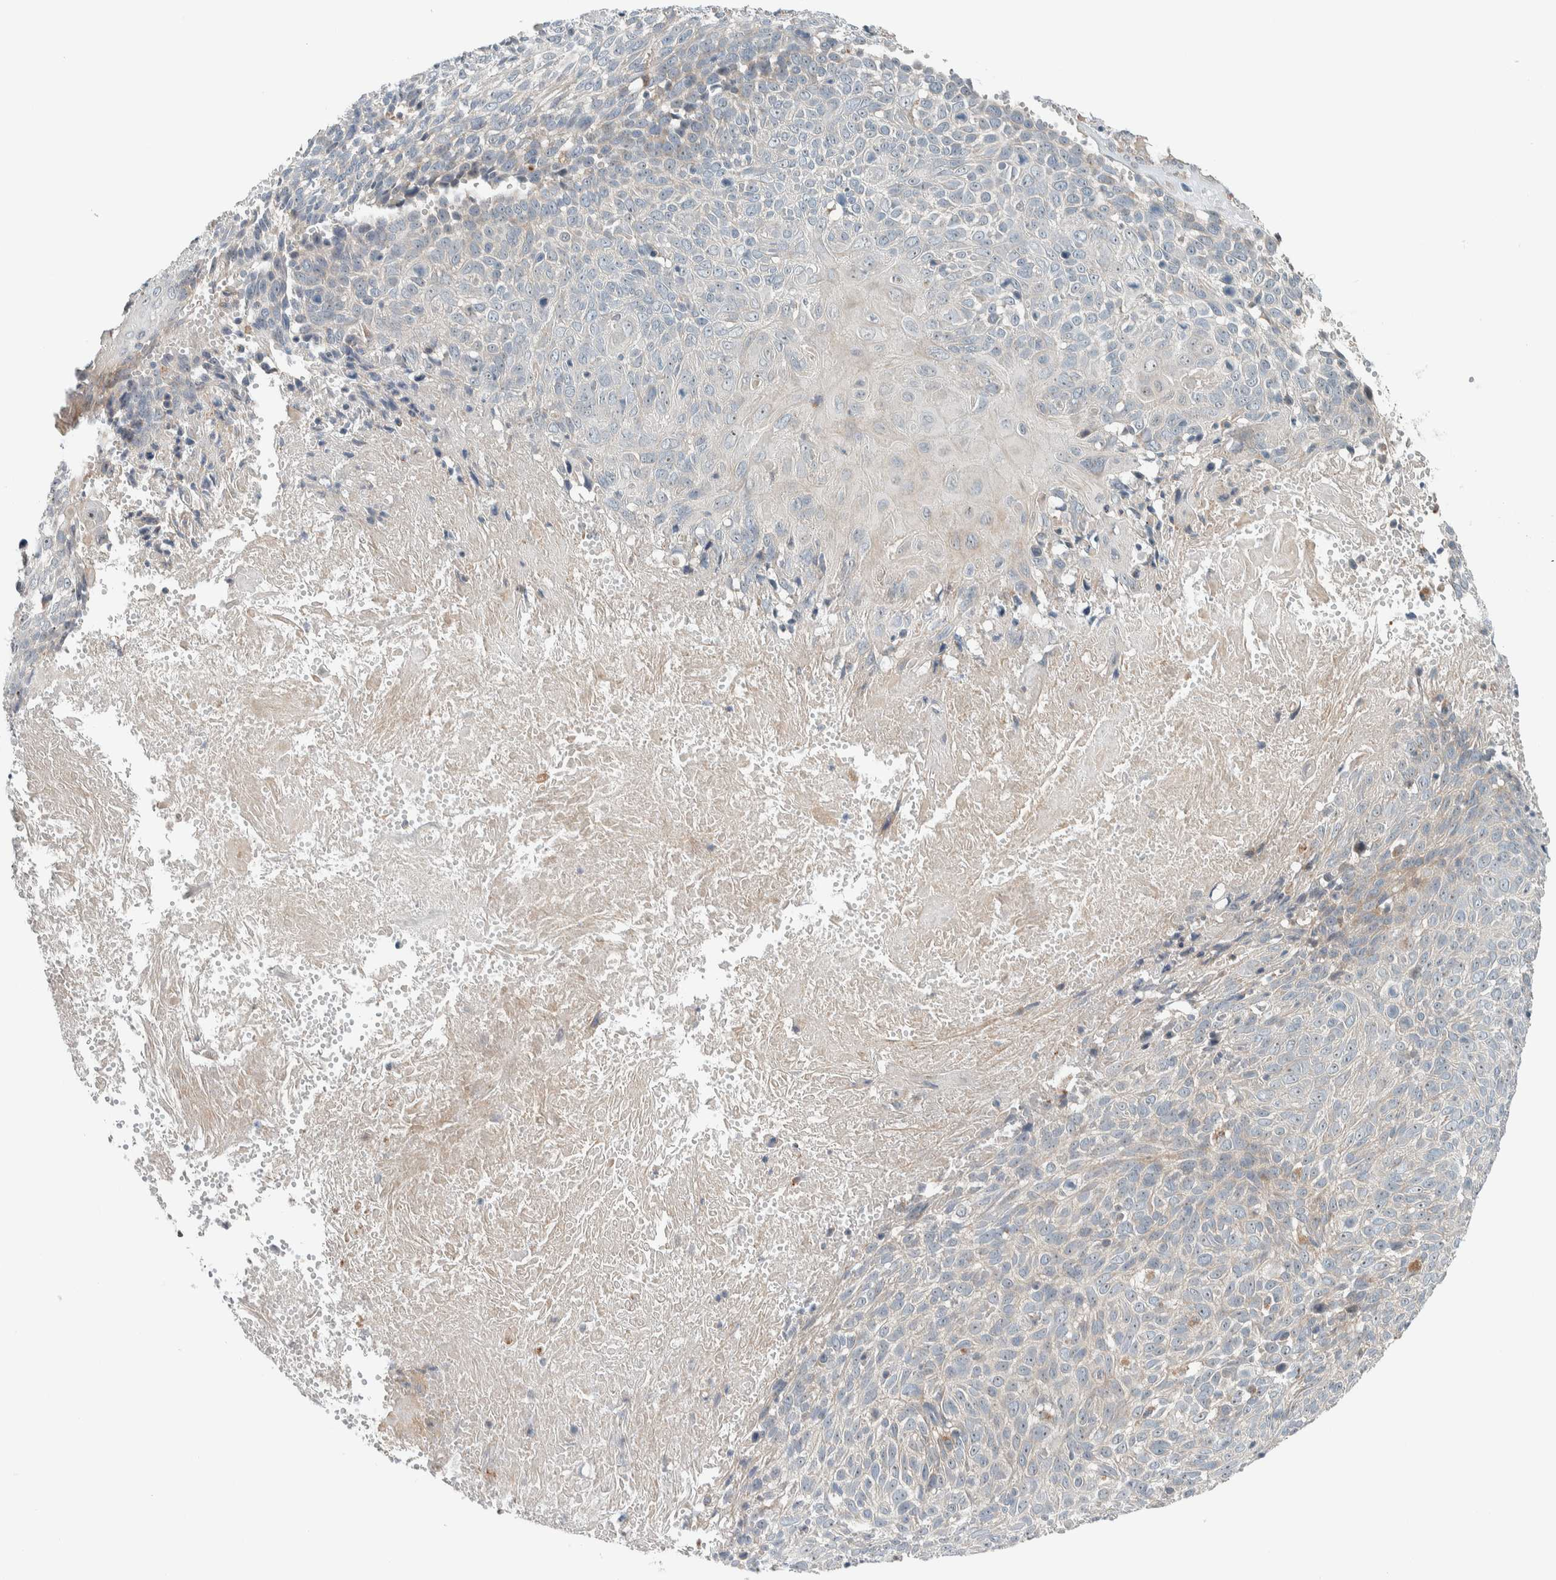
{"staining": {"intensity": "weak", "quantity": "<25%", "location": "nuclear"}, "tissue": "cervical cancer", "cell_type": "Tumor cells", "image_type": "cancer", "snomed": [{"axis": "morphology", "description": "Squamous cell carcinoma, NOS"}, {"axis": "topography", "description": "Cervix"}], "caption": "Cervical cancer was stained to show a protein in brown. There is no significant expression in tumor cells.", "gene": "SLFN12L", "patient": {"sex": "female", "age": 74}}